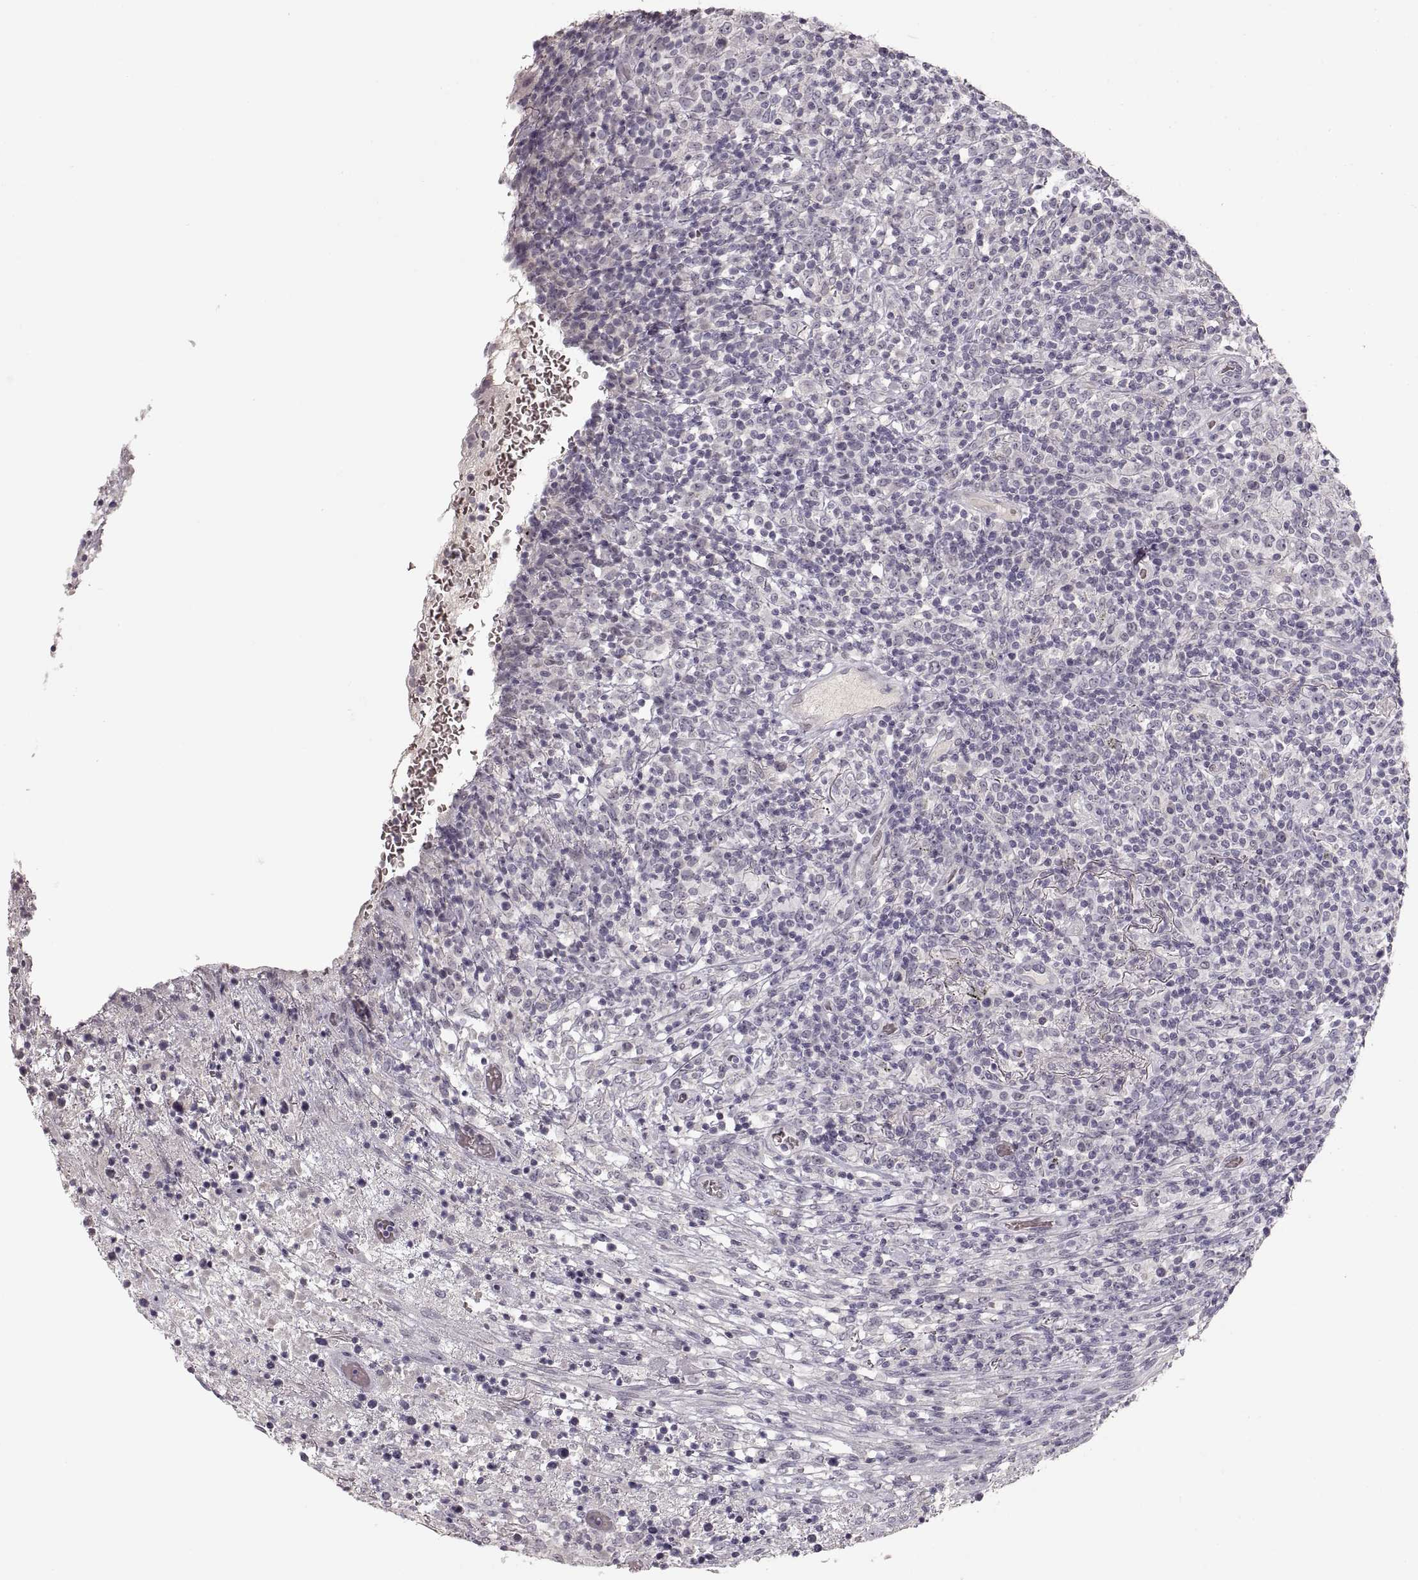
{"staining": {"intensity": "negative", "quantity": "none", "location": "none"}, "tissue": "lymphoma", "cell_type": "Tumor cells", "image_type": "cancer", "snomed": [{"axis": "morphology", "description": "Malignant lymphoma, non-Hodgkin's type, High grade"}, {"axis": "topography", "description": "Lung"}], "caption": "This histopathology image is of malignant lymphoma, non-Hodgkin's type (high-grade) stained with IHC to label a protein in brown with the nuclei are counter-stained blue. There is no expression in tumor cells. (DAB (3,3'-diaminobenzidine) immunohistochemistry, high magnification).", "gene": "PCSK2", "patient": {"sex": "male", "age": 79}}